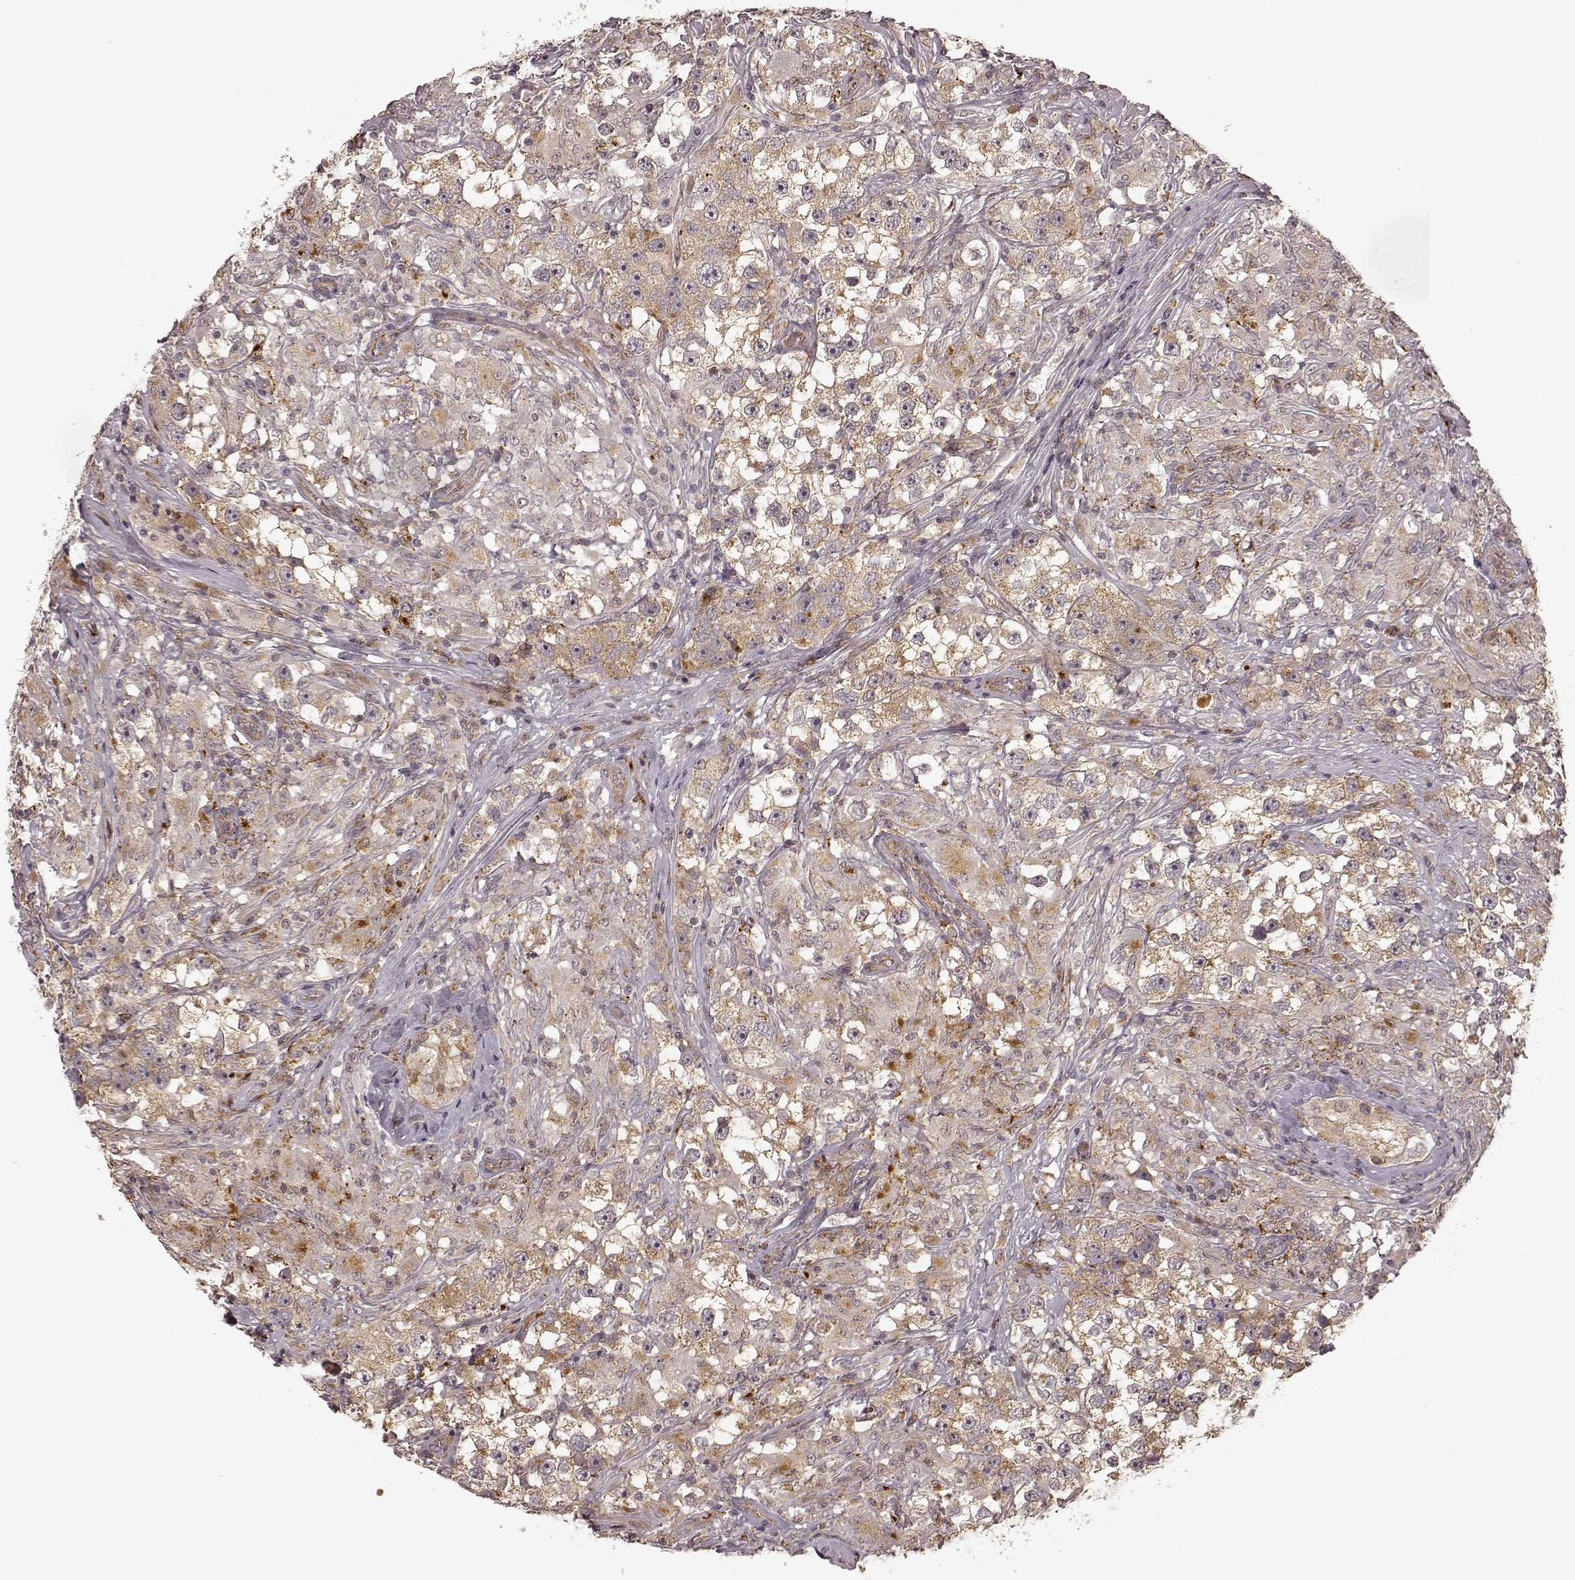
{"staining": {"intensity": "moderate", "quantity": ">75%", "location": "cytoplasmic/membranous"}, "tissue": "testis cancer", "cell_type": "Tumor cells", "image_type": "cancer", "snomed": [{"axis": "morphology", "description": "Seminoma, NOS"}, {"axis": "topography", "description": "Testis"}], "caption": "Immunohistochemistry (DAB (3,3'-diaminobenzidine)) staining of human testis cancer shows moderate cytoplasmic/membranous protein expression in about >75% of tumor cells.", "gene": "SLC12A9", "patient": {"sex": "male", "age": 46}}